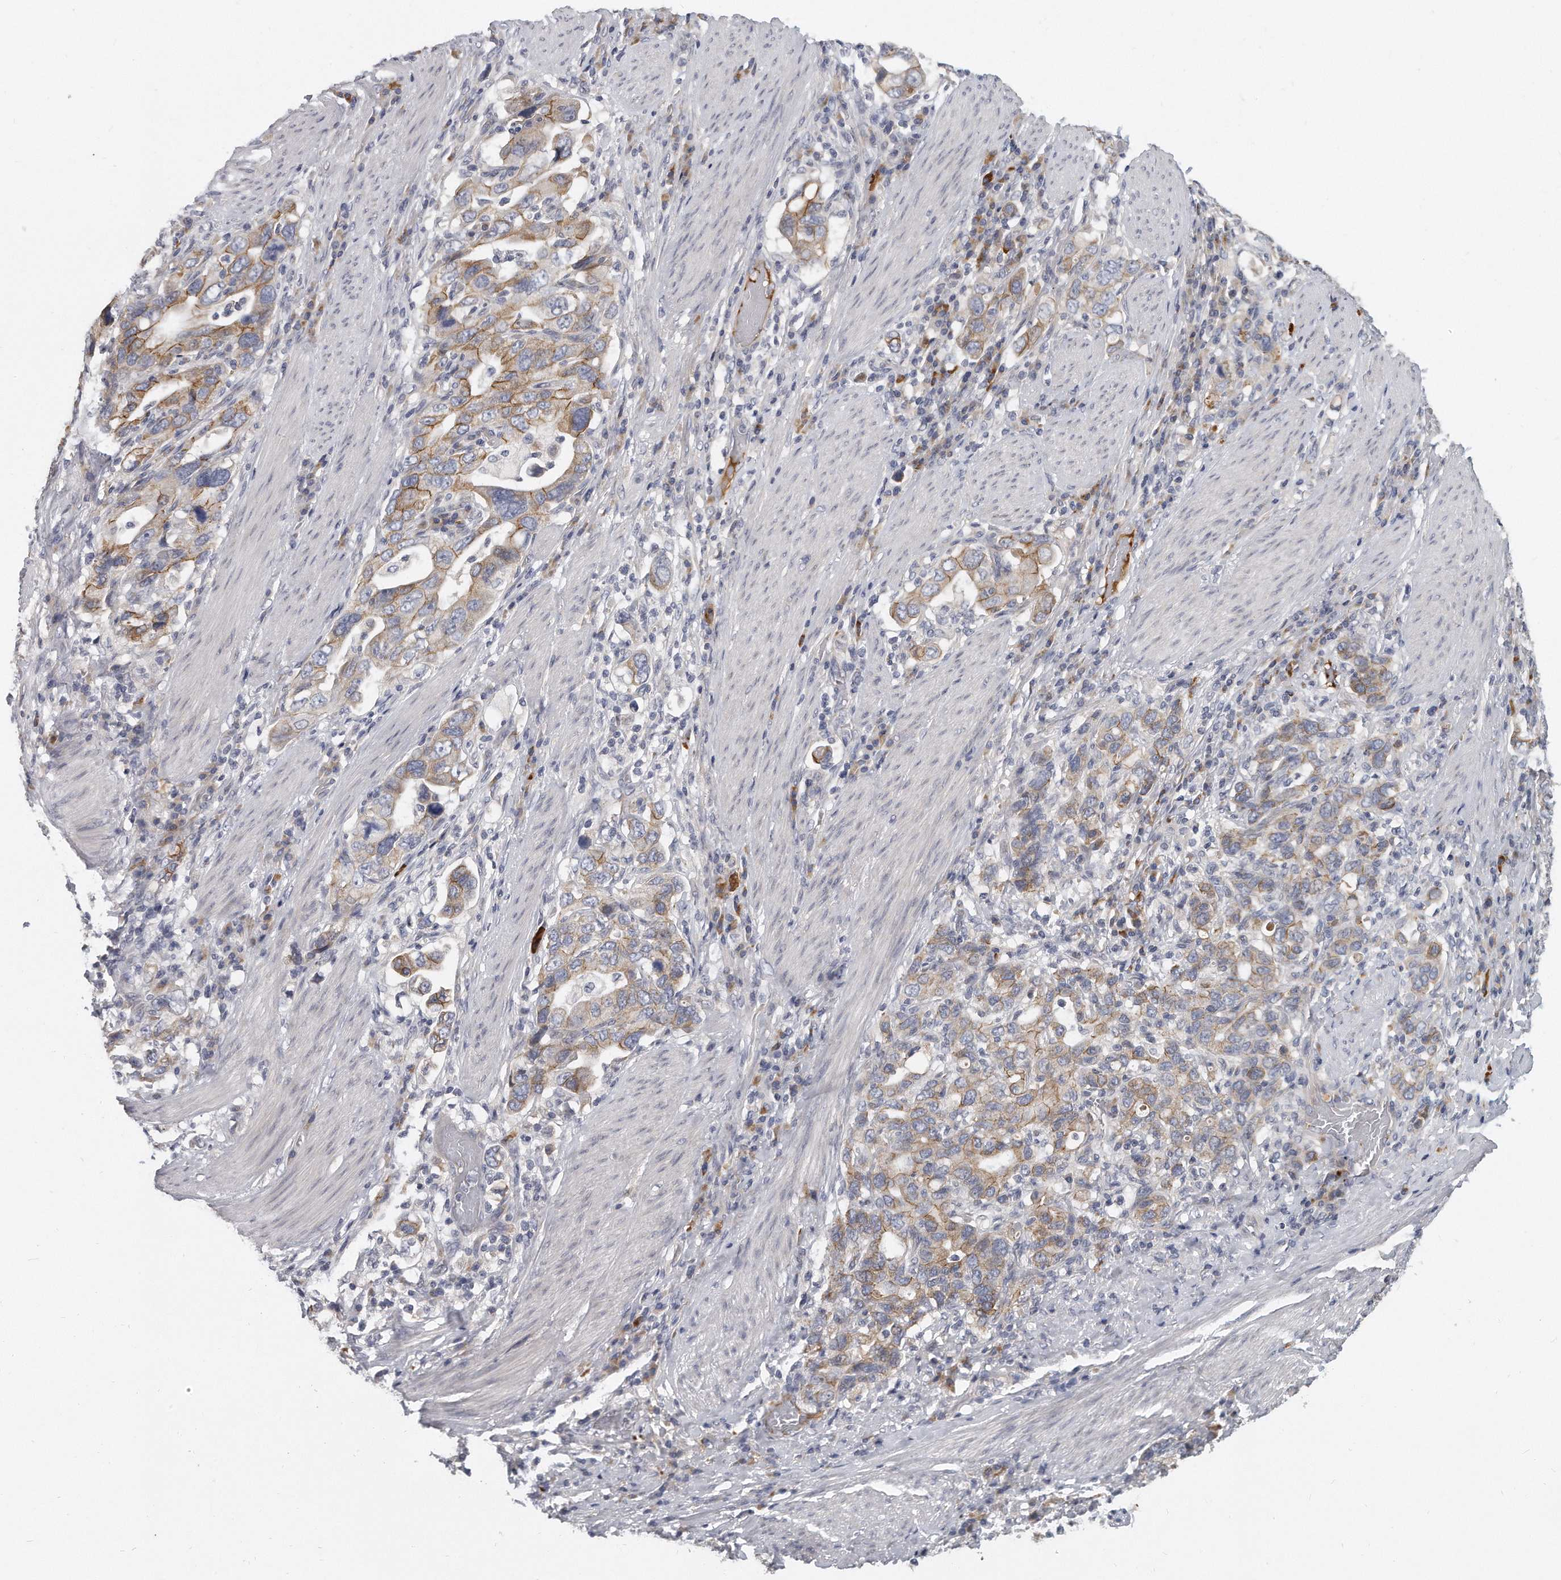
{"staining": {"intensity": "weak", "quantity": "25%-75%", "location": "cytoplasmic/membranous"}, "tissue": "stomach cancer", "cell_type": "Tumor cells", "image_type": "cancer", "snomed": [{"axis": "morphology", "description": "Adenocarcinoma, NOS"}, {"axis": "topography", "description": "Stomach, upper"}], "caption": "Weak cytoplasmic/membranous positivity for a protein is appreciated in approximately 25%-75% of tumor cells of stomach adenocarcinoma using immunohistochemistry (IHC).", "gene": "PLEKHA6", "patient": {"sex": "male", "age": 62}}